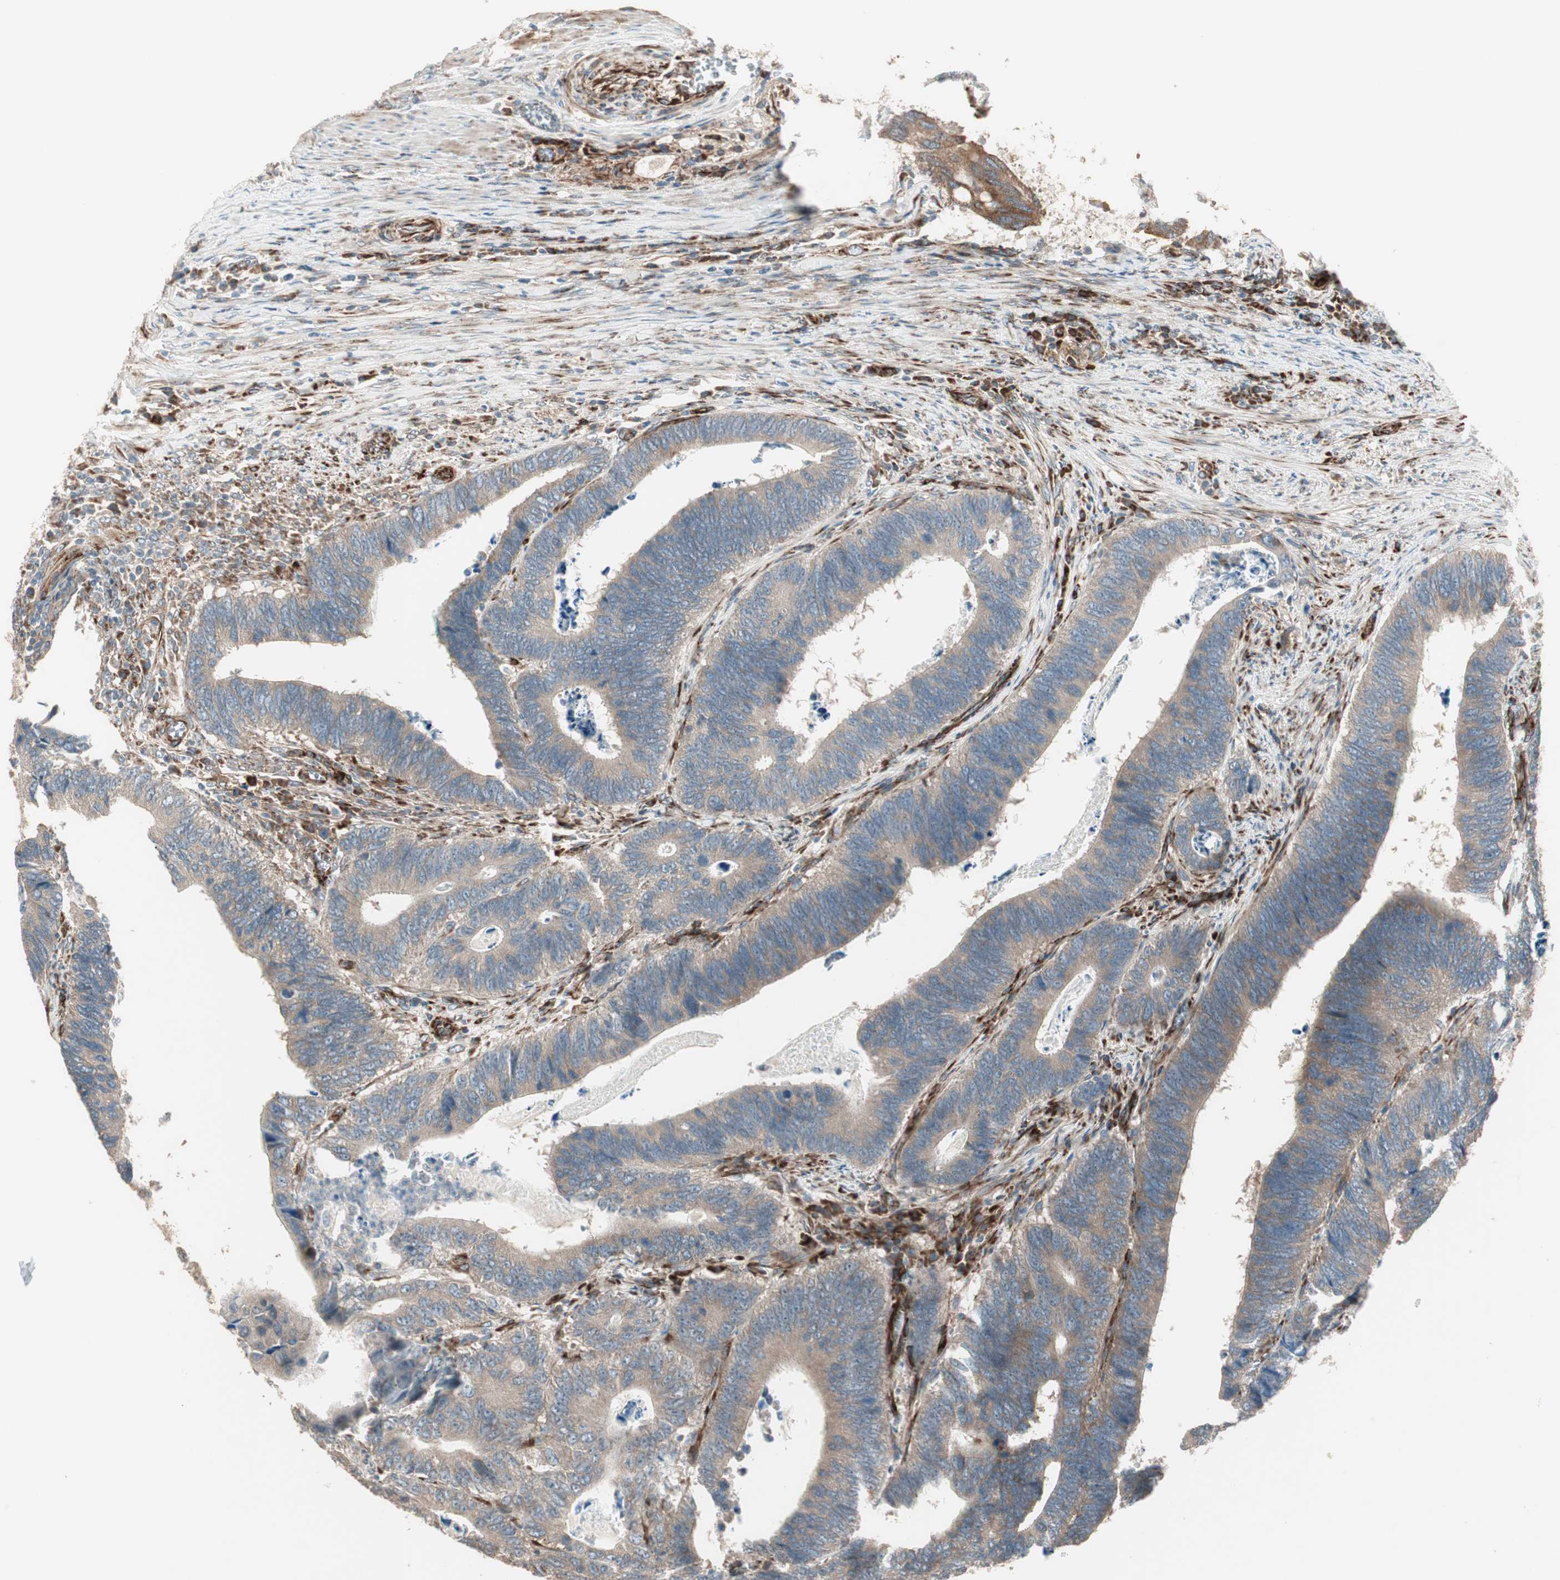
{"staining": {"intensity": "weak", "quantity": ">75%", "location": "cytoplasmic/membranous"}, "tissue": "colorectal cancer", "cell_type": "Tumor cells", "image_type": "cancer", "snomed": [{"axis": "morphology", "description": "Adenocarcinoma, NOS"}, {"axis": "topography", "description": "Colon"}], "caption": "This photomicrograph reveals colorectal adenocarcinoma stained with IHC to label a protein in brown. The cytoplasmic/membranous of tumor cells show weak positivity for the protein. Nuclei are counter-stained blue.", "gene": "PPP2R5E", "patient": {"sex": "male", "age": 72}}